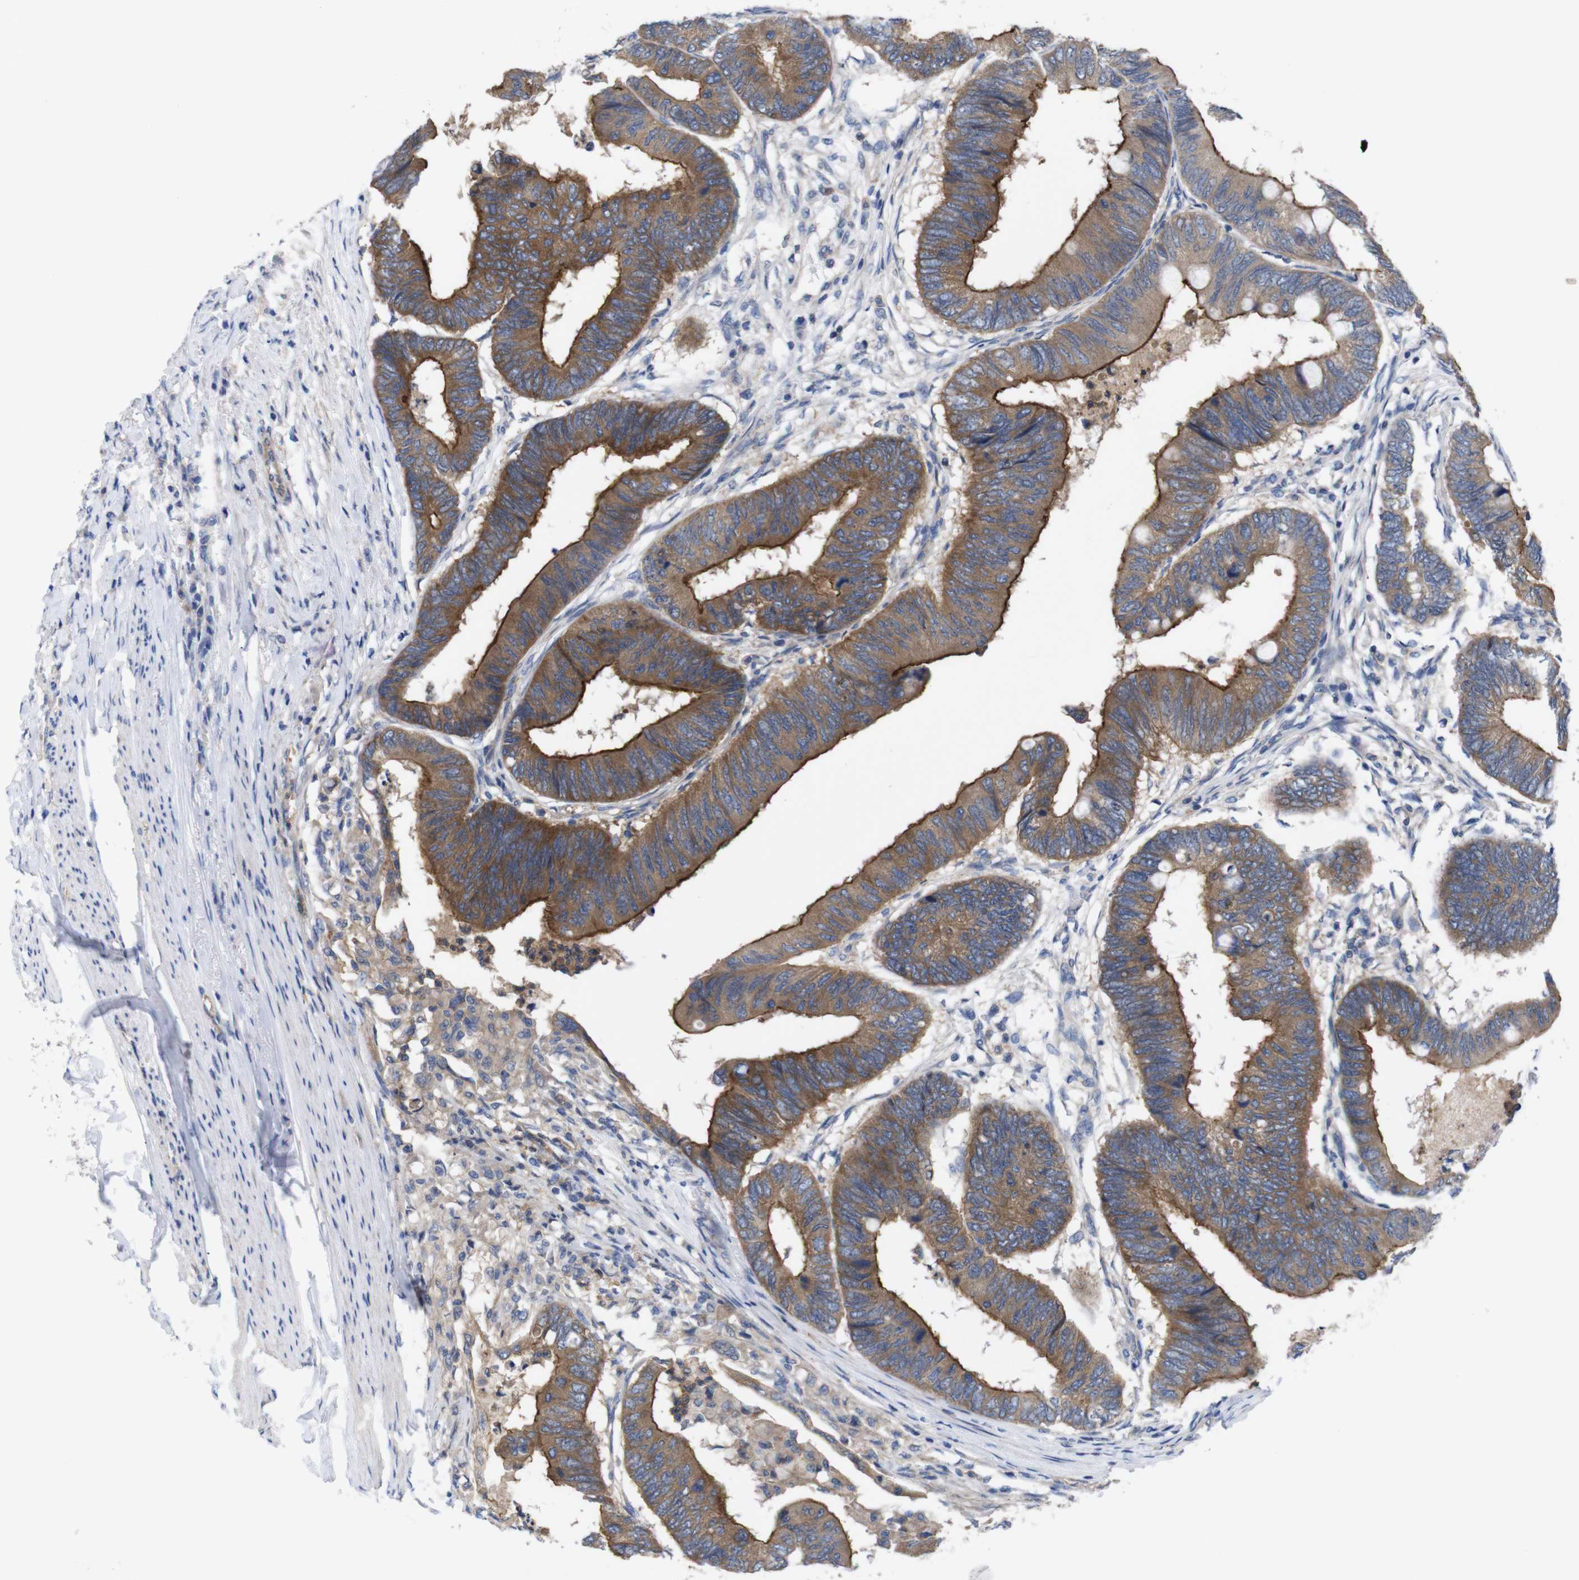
{"staining": {"intensity": "strong", "quantity": ">75%", "location": "cytoplasmic/membranous"}, "tissue": "colorectal cancer", "cell_type": "Tumor cells", "image_type": "cancer", "snomed": [{"axis": "morphology", "description": "Normal tissue, NOS"}, {"axis": "morphology", "description": "Adenocarcinoma, NOS"}, {"axis": "topography", "description": "Rectum"}, {"axis": "topography", "description": "Peripheral nerve tissue"}], "caption": "IHC (DAB (3,3'-diaminobenzidine)) staining of colorectal adenocarcinoma exhibits strong cytoplasmic/membranous protein expression in about >75% of tumor cells.", "gene": "USH1C", "patient": {"sex": "male", "age": 92}}